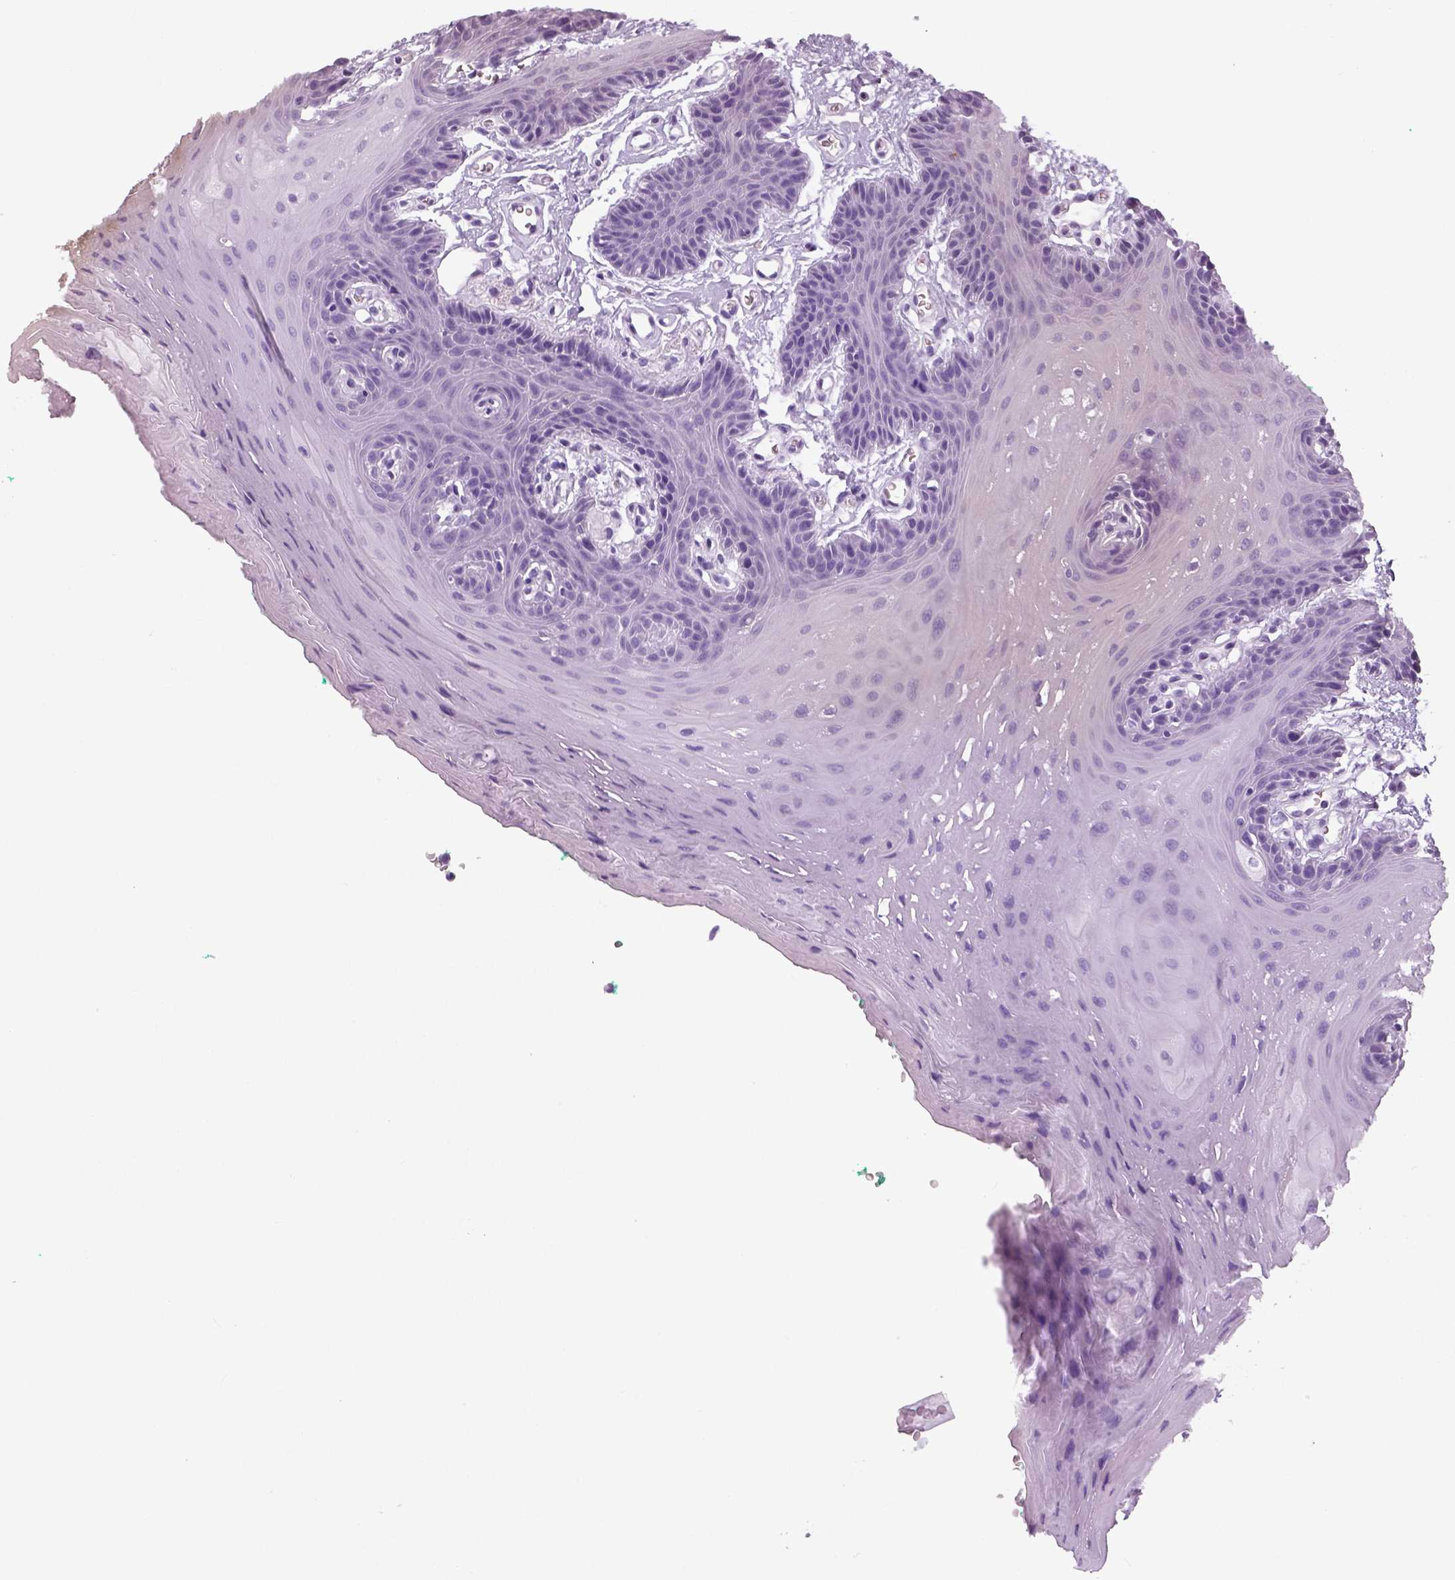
{"staining": {"intensity": "negative", "quantity": "none", "location": "none"}, "tissue": "oral mucosa", "cell_type": "Squamous epithelial cells", "image_type": "normal", "snomed": [{"axis": "morphology", "description": "Normal tissue, NOS"}, {"axis": "morphology", "description": "Squamous cell carcinoma, NOS"}, {"axis": "topography", "description": "Oral tissue"}, {"axis": "topography", "description": "Head-Neck"}], "caption": "Oral mucosa stained for a protein using IHC demonstrates no expression squamous epithelial cells.", "gene": "NECAB1", "patient": {"sex": "female", "age": 50}}